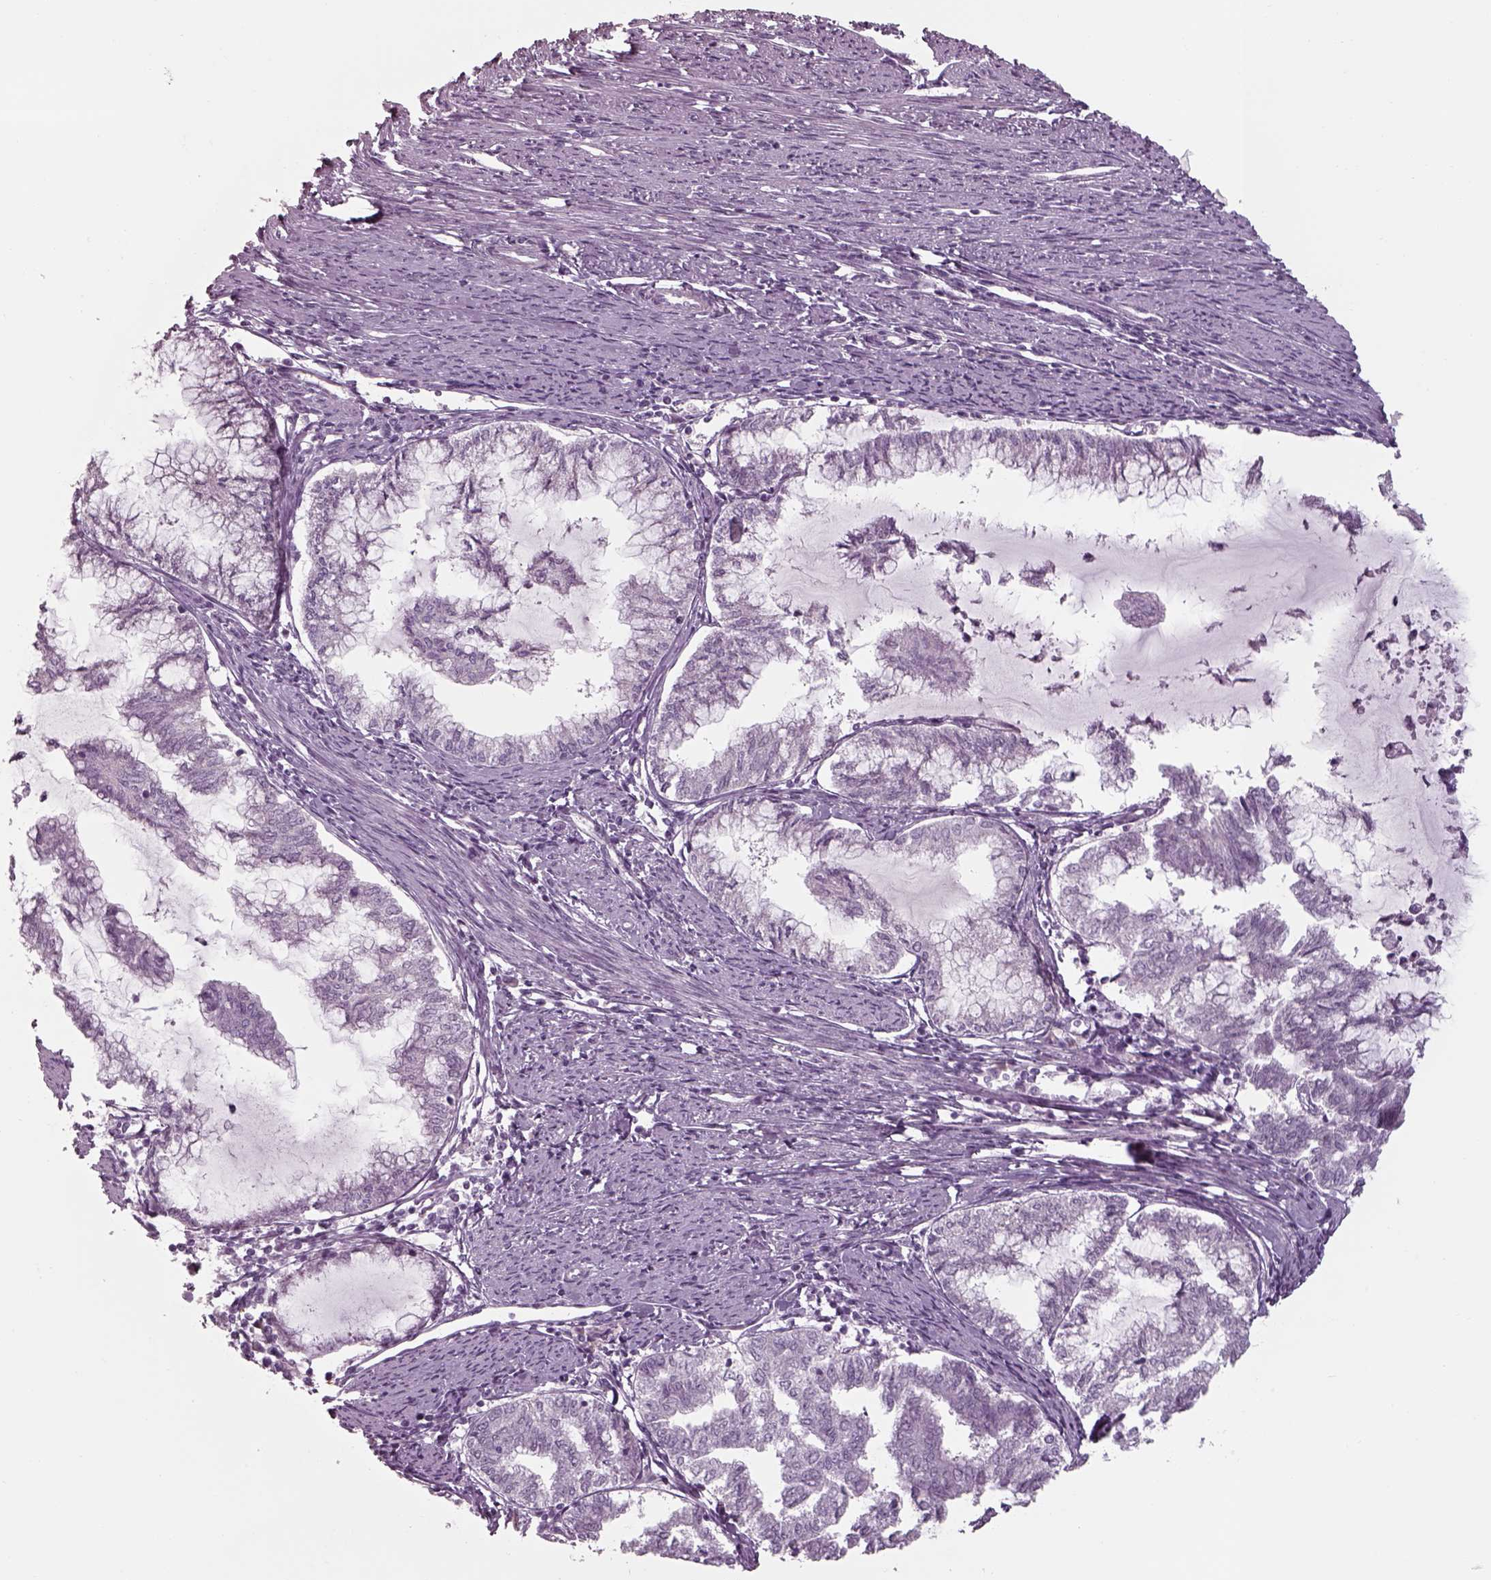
{"staining": {"intensity": "negative", "quantity": "none", "location": "none"}, "tissue": "endometrial cancer", "cell_type": "Tumor cells", "image_type": "cancer", "snomed": [{"axis": "morphology", "description": "Adenocarcinoma, NOS"}, {"axis": "topography", "description": "Endometrium"}], "caption": "Immunohistochemistry (IHC) photomicrograph of neoplastic tissue: endometrial cancer (adenocarcinoma) stained with DAB (3,3'-diaminobenzidine) exhibits no significant protein expression in tumor cells.", "gene": "SEPTIN14", "patient": {"sex": "female", "age": 79}}